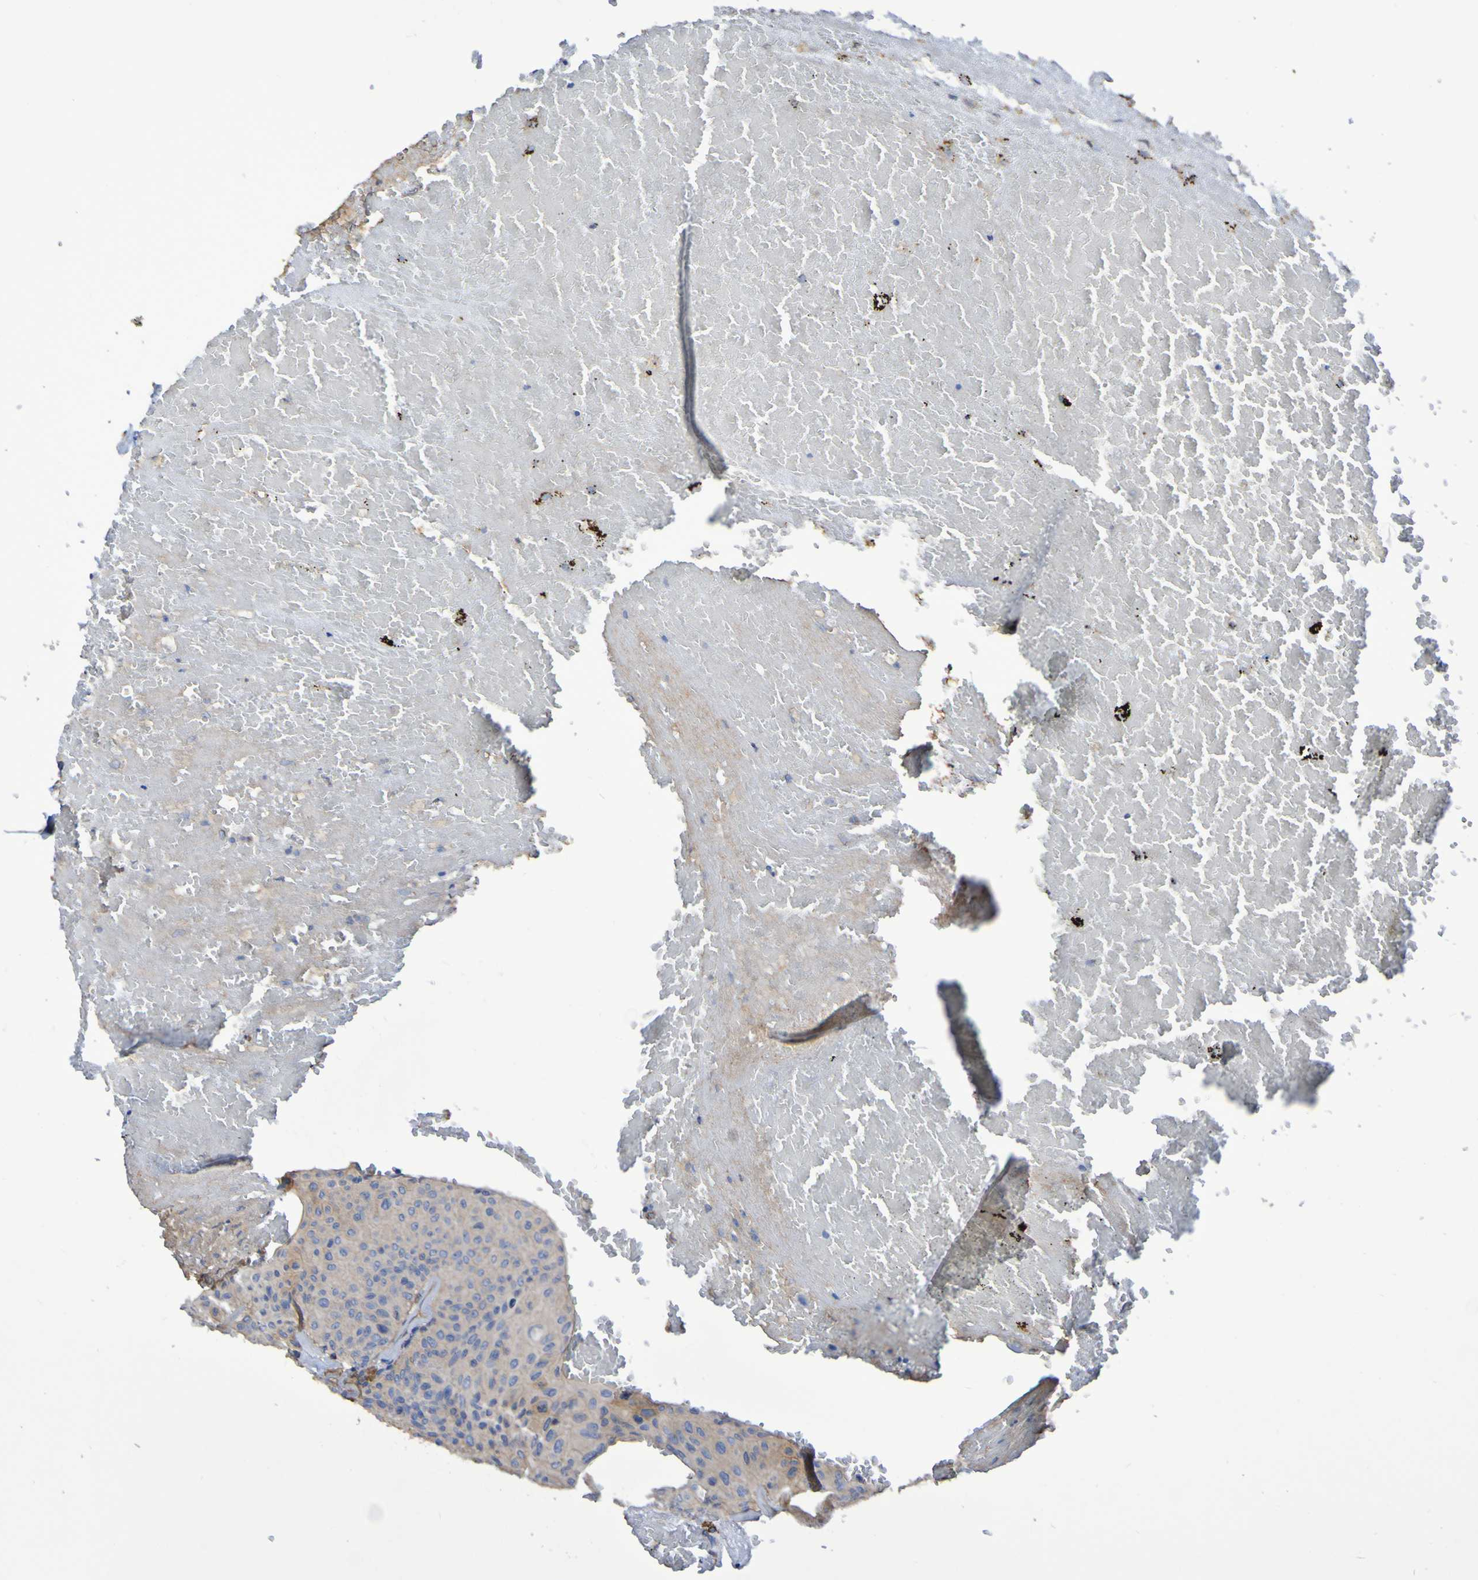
{"staining": {"intensity": "weak", "quantity": "25%-75%", "location": "cytoplasmic/membranous"}, "tissue": "urothelial cancer", "cell_type": "Tumor cells", "image_type": "cancer", "snomed": [{"axis": "morphology", "description": "Urothelial carcinoma, High grade"}, {"axis": "topography", "description": "Urinary bladder"}], "caption": "This image shows urothelial carcinoma (high-grade) stained with immunohistochemistry (IHC) to label a protein in brown. The cytoplasmic/membranous of tumor cells show weak positivity for the protein. Nuclei are counter-stained blue.", "gene": "SYNJ1", "patient": {"sex": "male", "age": 66}}